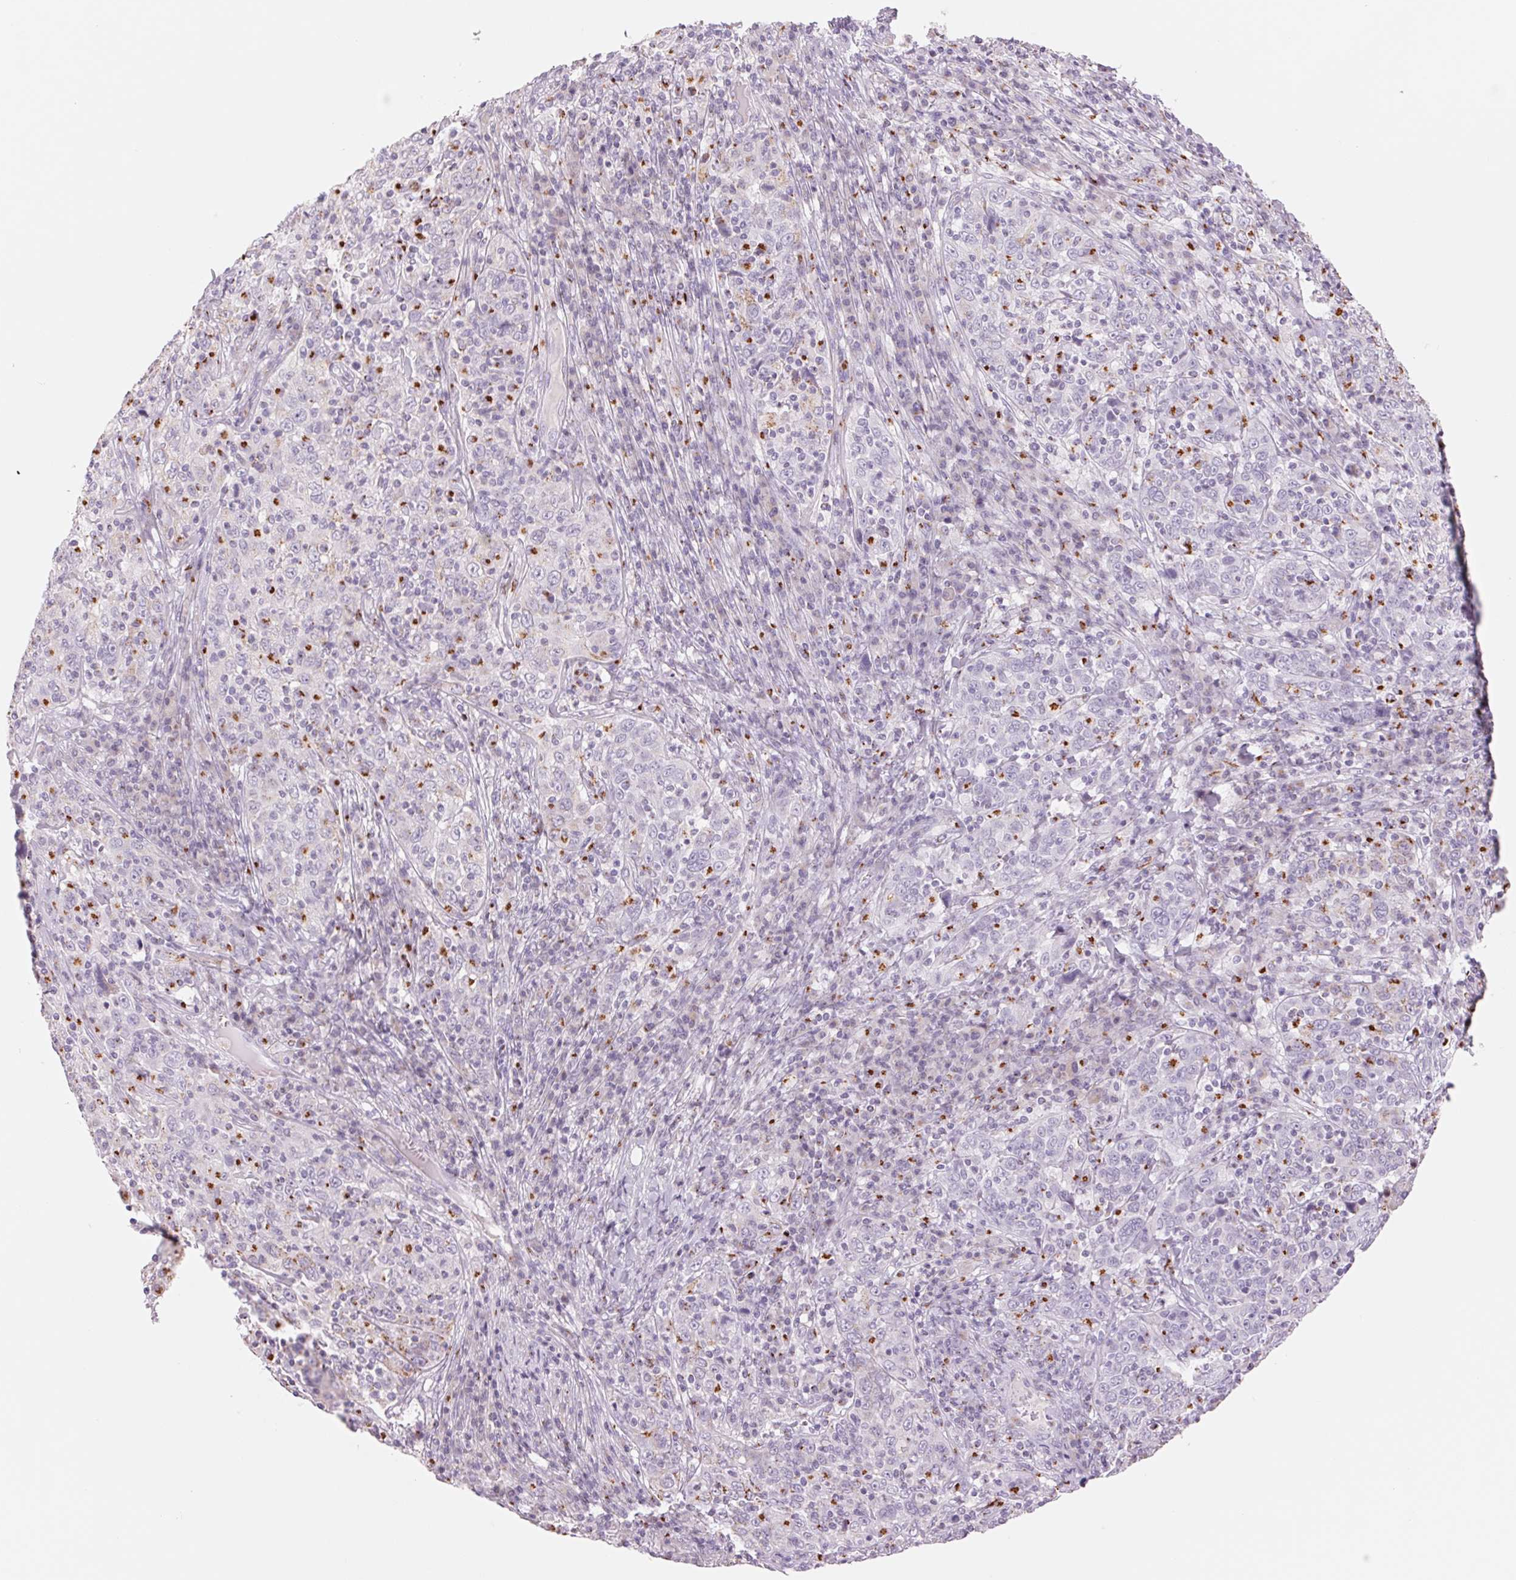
{"staining": {"intensity": "strong", "quantity": "25%-75%", "location": "cytoplasmic/membranous"}, "tissue": "cervical cancer", "cell_type": "Tumor cells", "image_type": "cancer", "snomed": [{"axis": "morphology", "description": "Squamous cell carcinoma, NOS"}, {"axis": "topography", "description": "Cervix"}], "caption": "A photomicrograph of human squamous cell carcinoma (cervical) stained for a protein exhibits strong cytoplasmic/membranous brown staining in tumor cells. (IHC, brightfield microscopy, high magnification).", "gene": "GALNT7", "patient": {"sex": "female", "age": 46}}